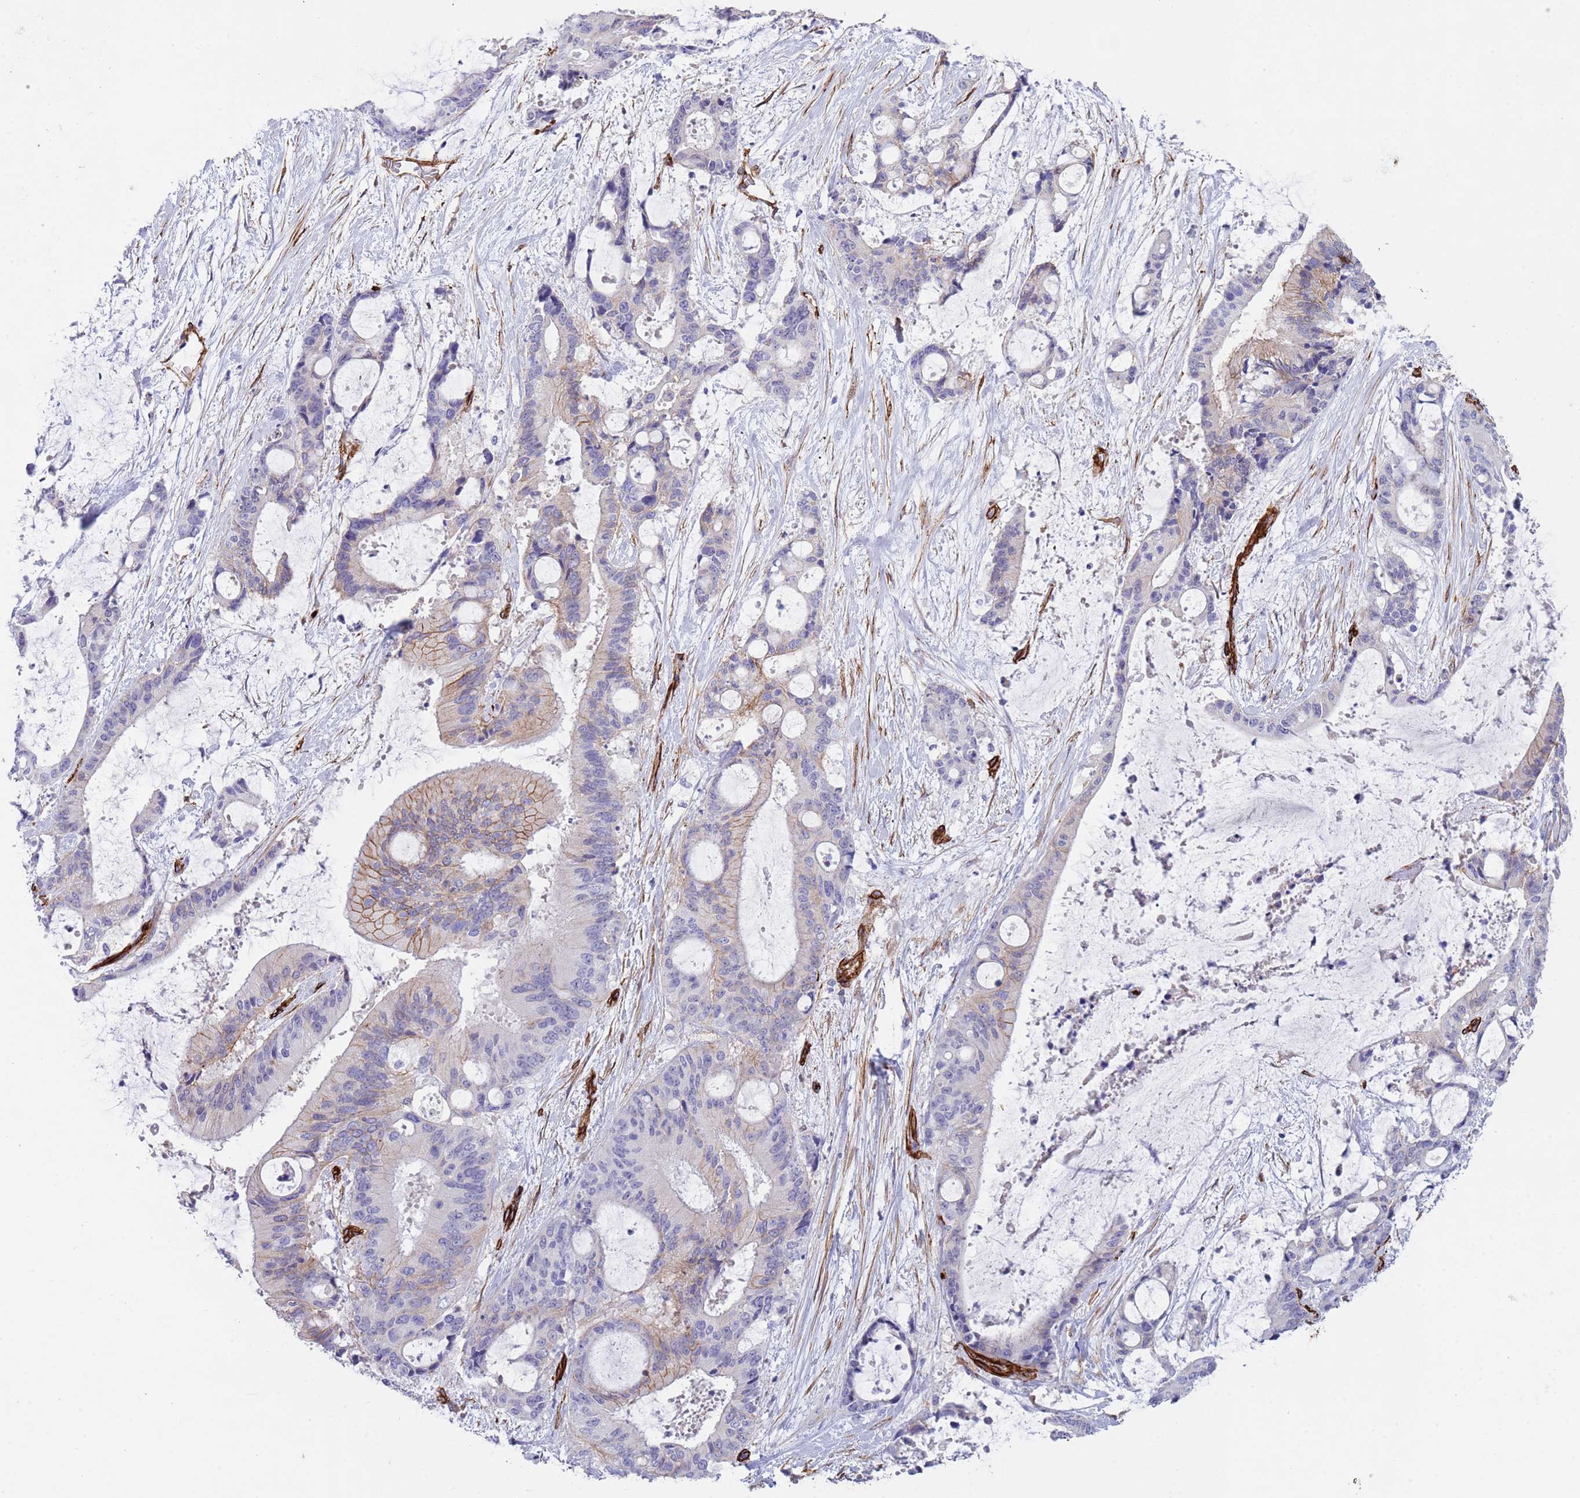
{"staining": {"intensity": "moderate", "quantity": "<25%", "location": "cytoplasmic/membranous"}, "tissue": "liver cancer", "cell_type": "Tumor cells", "image_type": "cancer", "snomed": [{"axis": "morphology", "description": "Normal tissue, NOS"}, {"axis": "morphology", "description": "Cholangiocarcinoma"}, {"axis": "topography", "description": "Liver"}, {"axis": "topography", "description": "Peripheral nerve tissue"}], "caption": "Protein staining of cholangiocarcinoma (liver) tissue exhibits moderate cytoplasmic/membranous staining in approximately <25% of tumor cells.", "gene": "CAV2", "patient": {"sex": "female", "age": 73}}